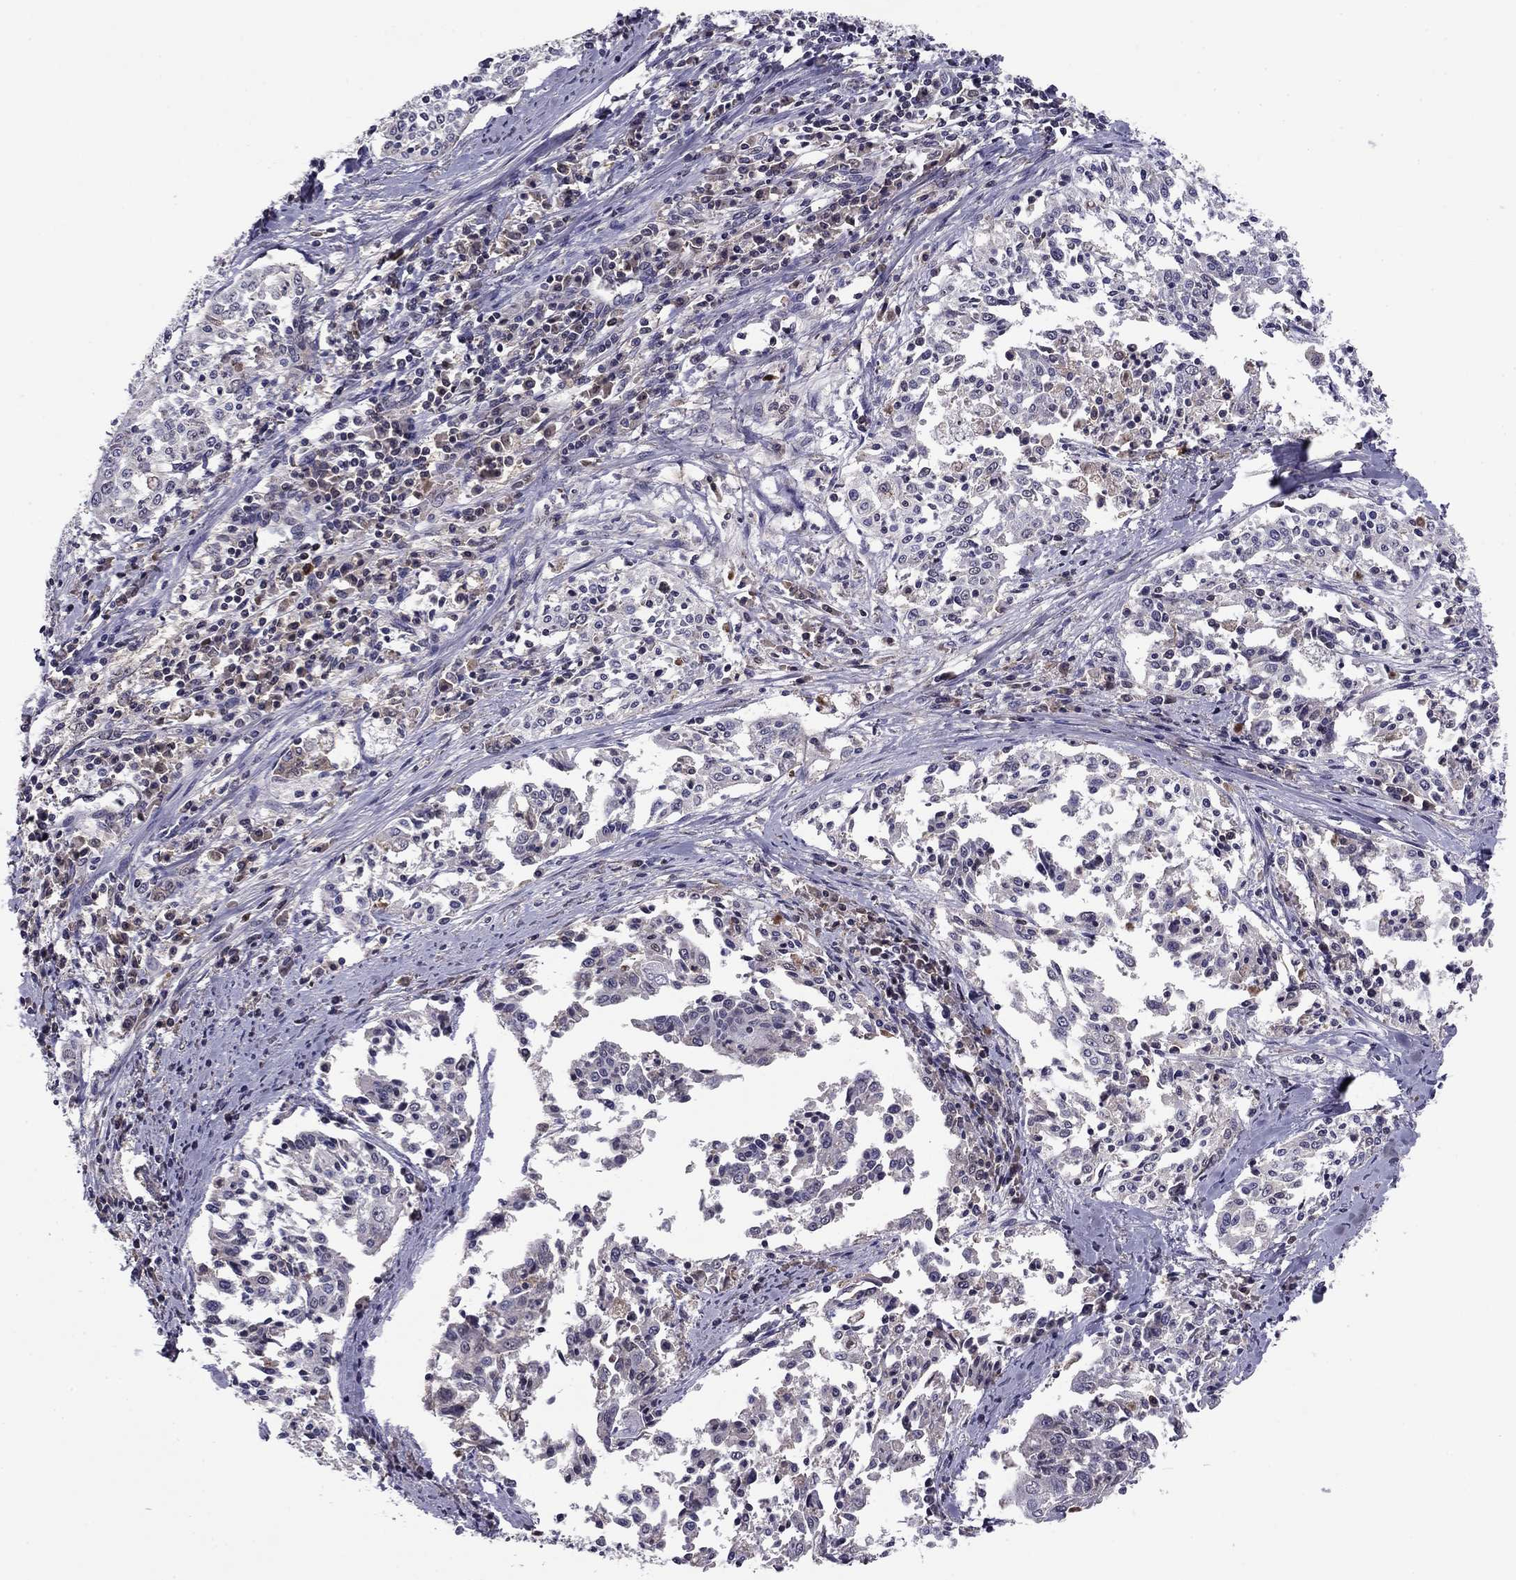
{"staining": {"intensity": "negative", "quantity": "none", "location": "none"}, "tissue": "cervical cancer", "cell_type": "Tumor cells", "image_type": "cancer", "snomed": [{"axis": "morphology", "description": "Squamous cell carcinoma, NOS"}, {"axis": "topography", "description": "Cervix"}], "caption": "Immunohistochemistry (IHC) histopathology image of neoplastic tissue: cervical cancer stained with DAB exhibits no significant protein positivity in tumor cells.", "gene": "HCN1", "patient": {"sex": "female", "age": 41}}